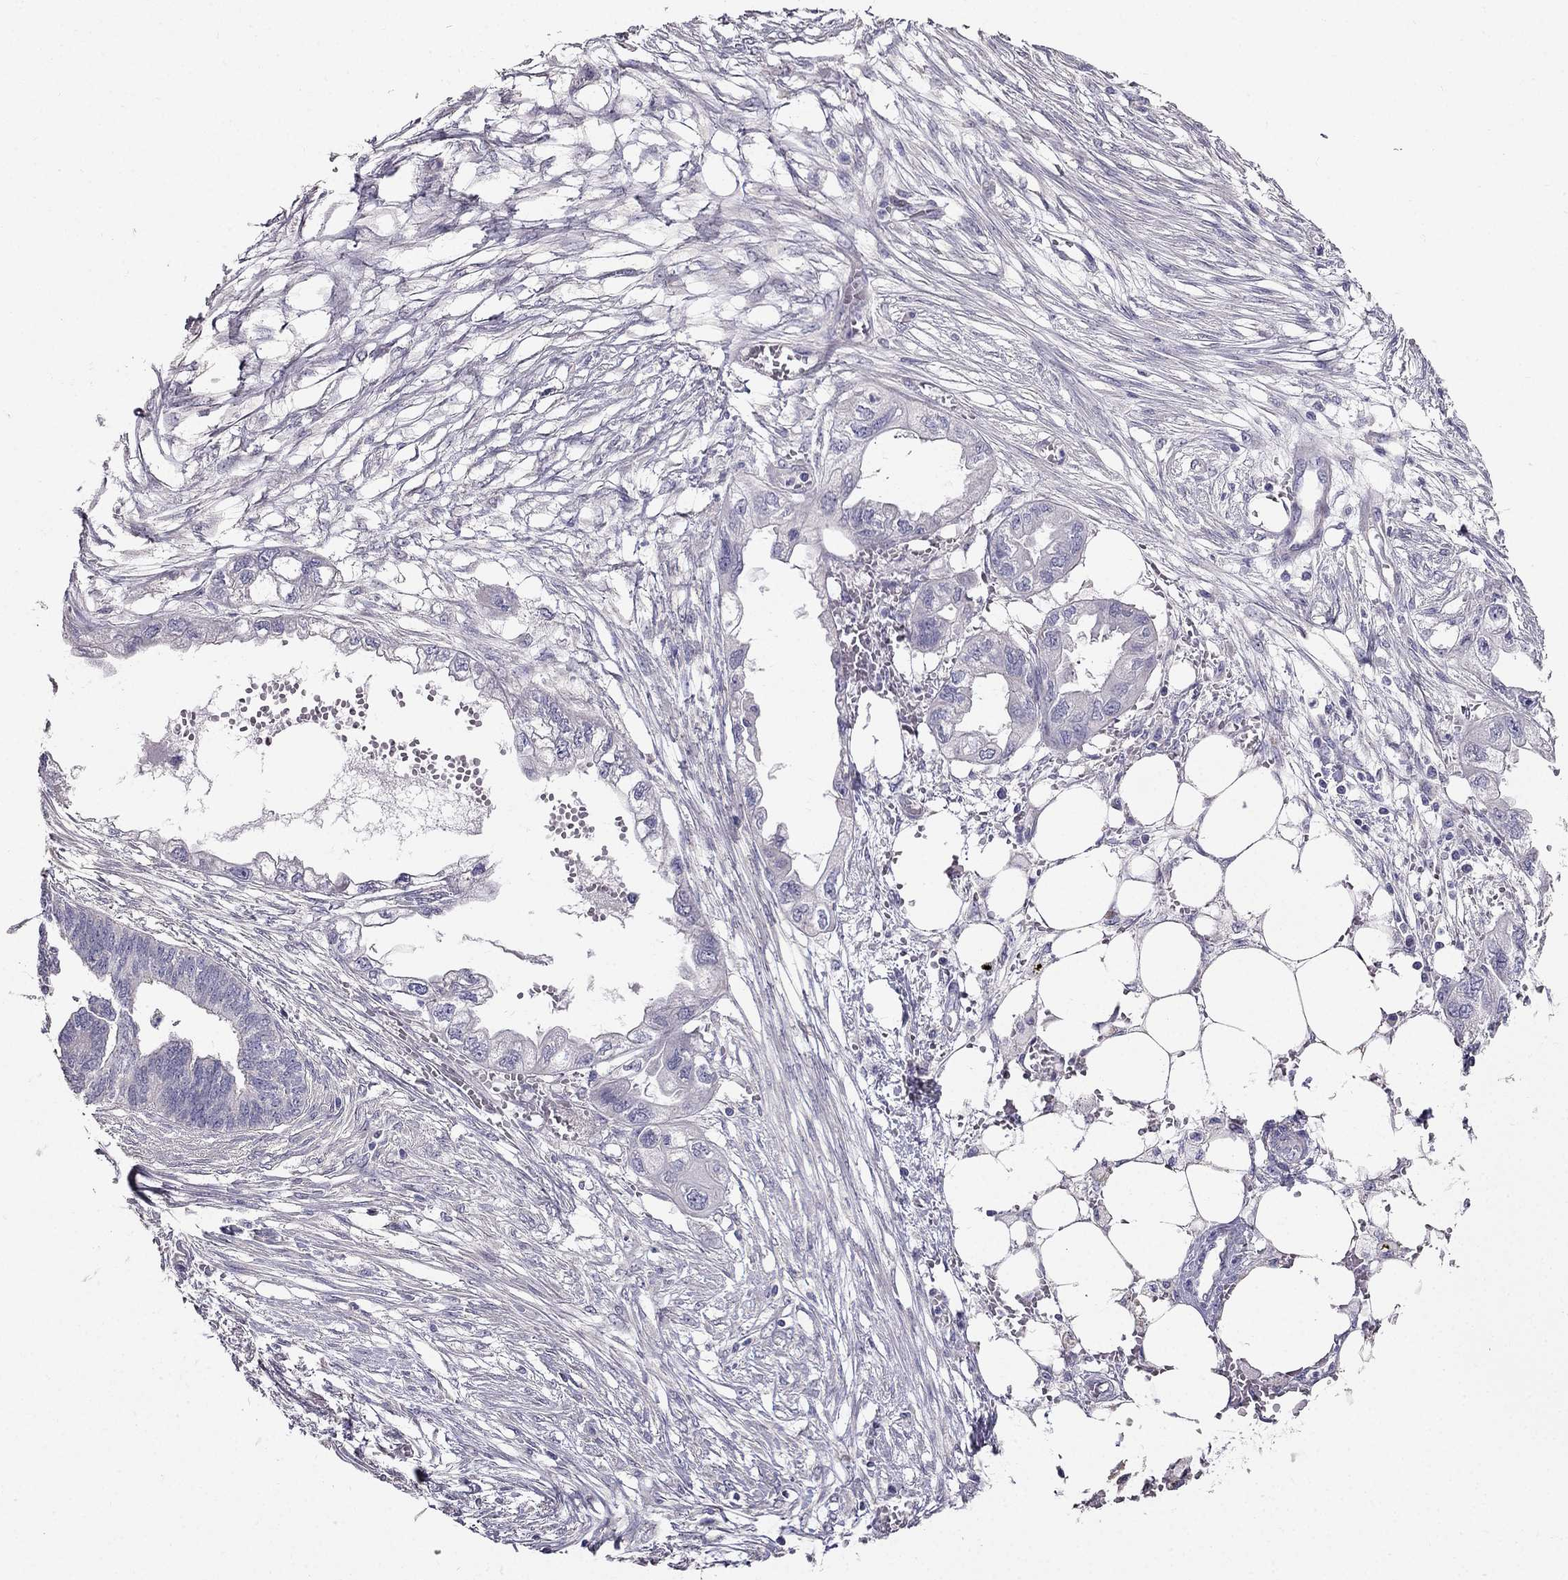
{"staining": {"intensity": "negative", "quantity": "none", "location": "none"}, "tissue": "endometrial cancer", "cell_type": "Tumor cells", "image_type": "cancer", "snomed": [{"axis": "morphology", "description": "Adenocarcinoma, NOS"}, {"axis": "morphology", "description": "Adenocarcinoma, metastatic, NOS"}, {"axis": "topography", "description": "Adipose tissue"}, {"axis": "topography", "description": "Endometrium"}], "caption": "The histopathology image displays no staining of tumor cells in endometrial cancer.", "gene": "AS3MT", "patient": {"sex": "female", "age": 67}}